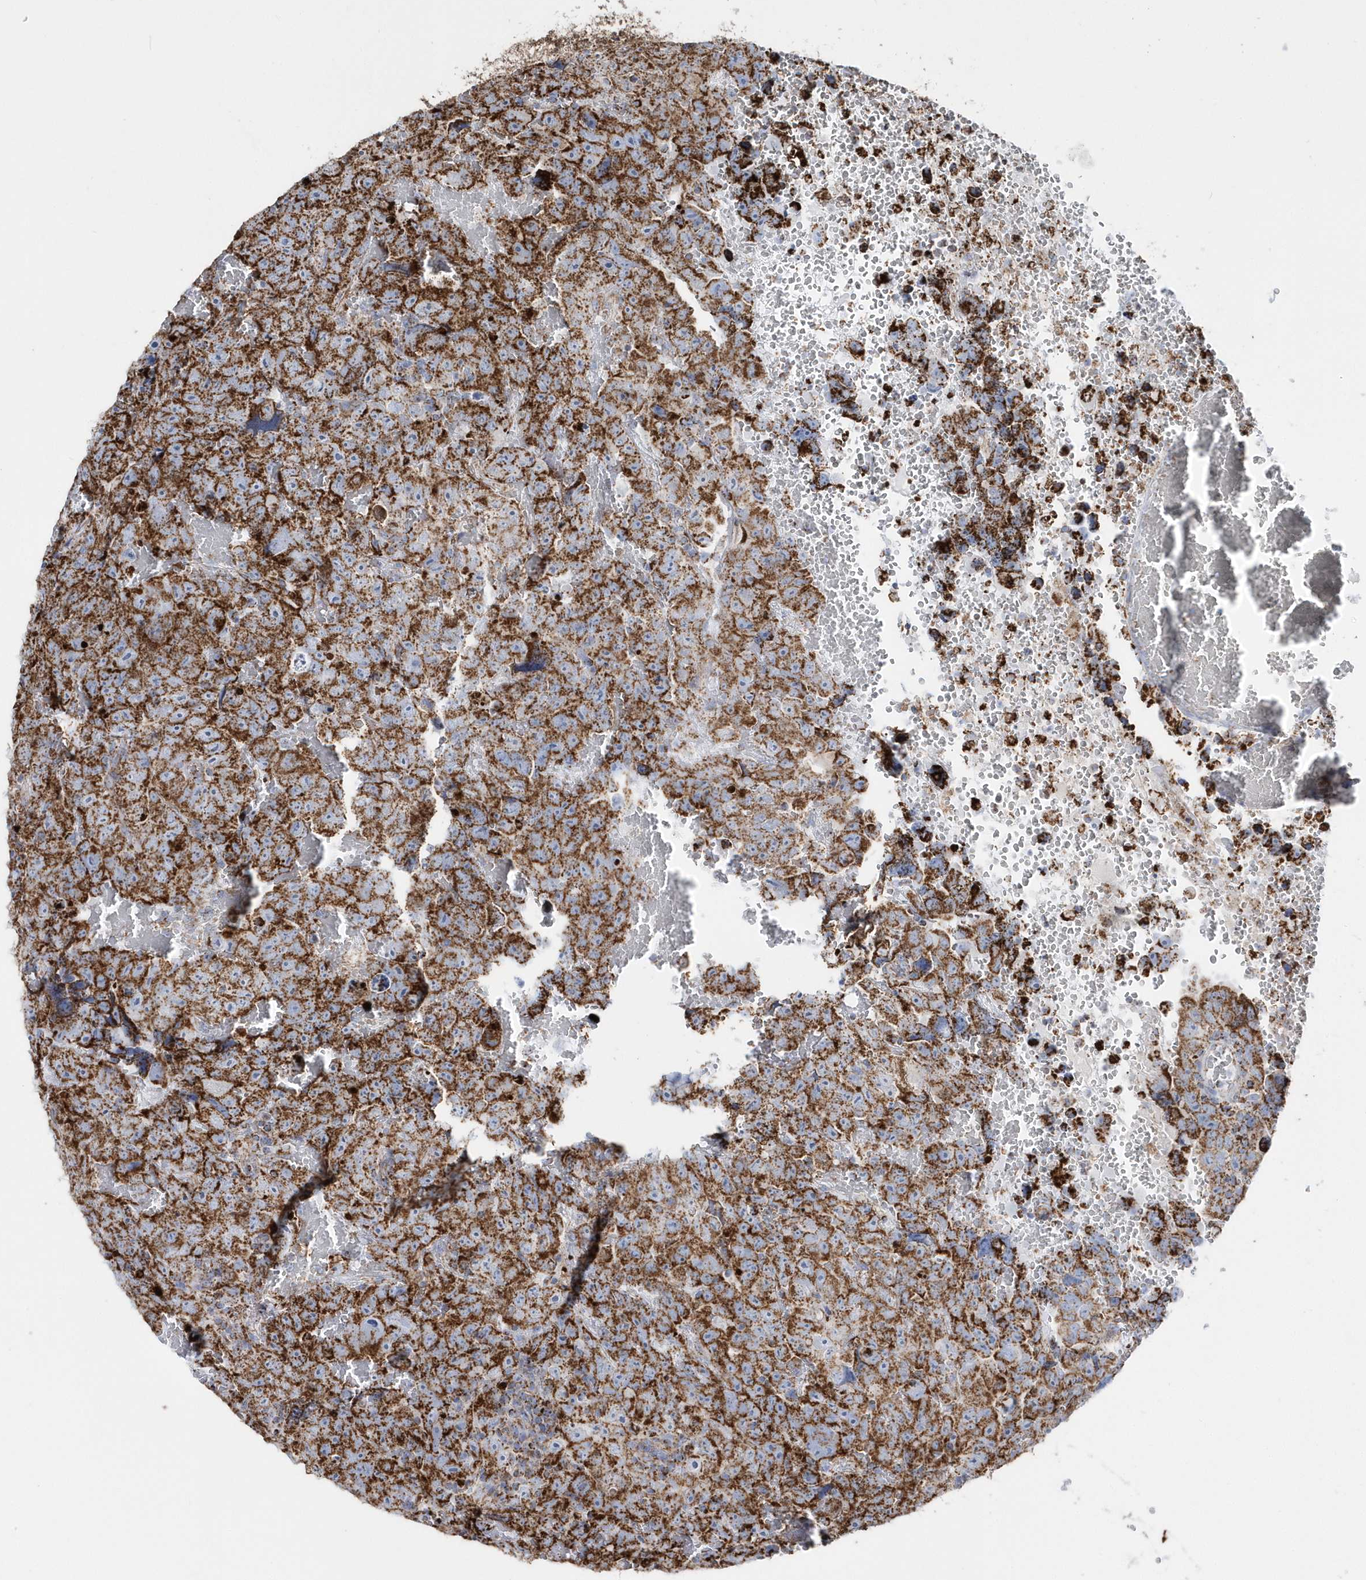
{"staining": {"intensity": "strong", "quantity": ">75%", "location": "cytoplasmic/membranous"}, "tissue": "testis cancer", "cell_type": "Tumor cells", "image_type": "cancer", "snomed": [{"axis": "morphology", "description": "Carcinoma, Embryonal, NOS"}, {"axis": "topography", "description": "Testis"}], "caption": "Testis embryonal carcinoma was stained to show a protein in brown. There is high levels of strong cytoplasmic/membranous staining in approximately >75% of tumor cells. The protein is stained brown, and the nuclei are stained in blue (DAB (3,3'-diaminobenzidine) IHC with brightfield microscopy, high magnification).", "gene": "TMCO6", "patient": {"sex": "male", "age": 45}}